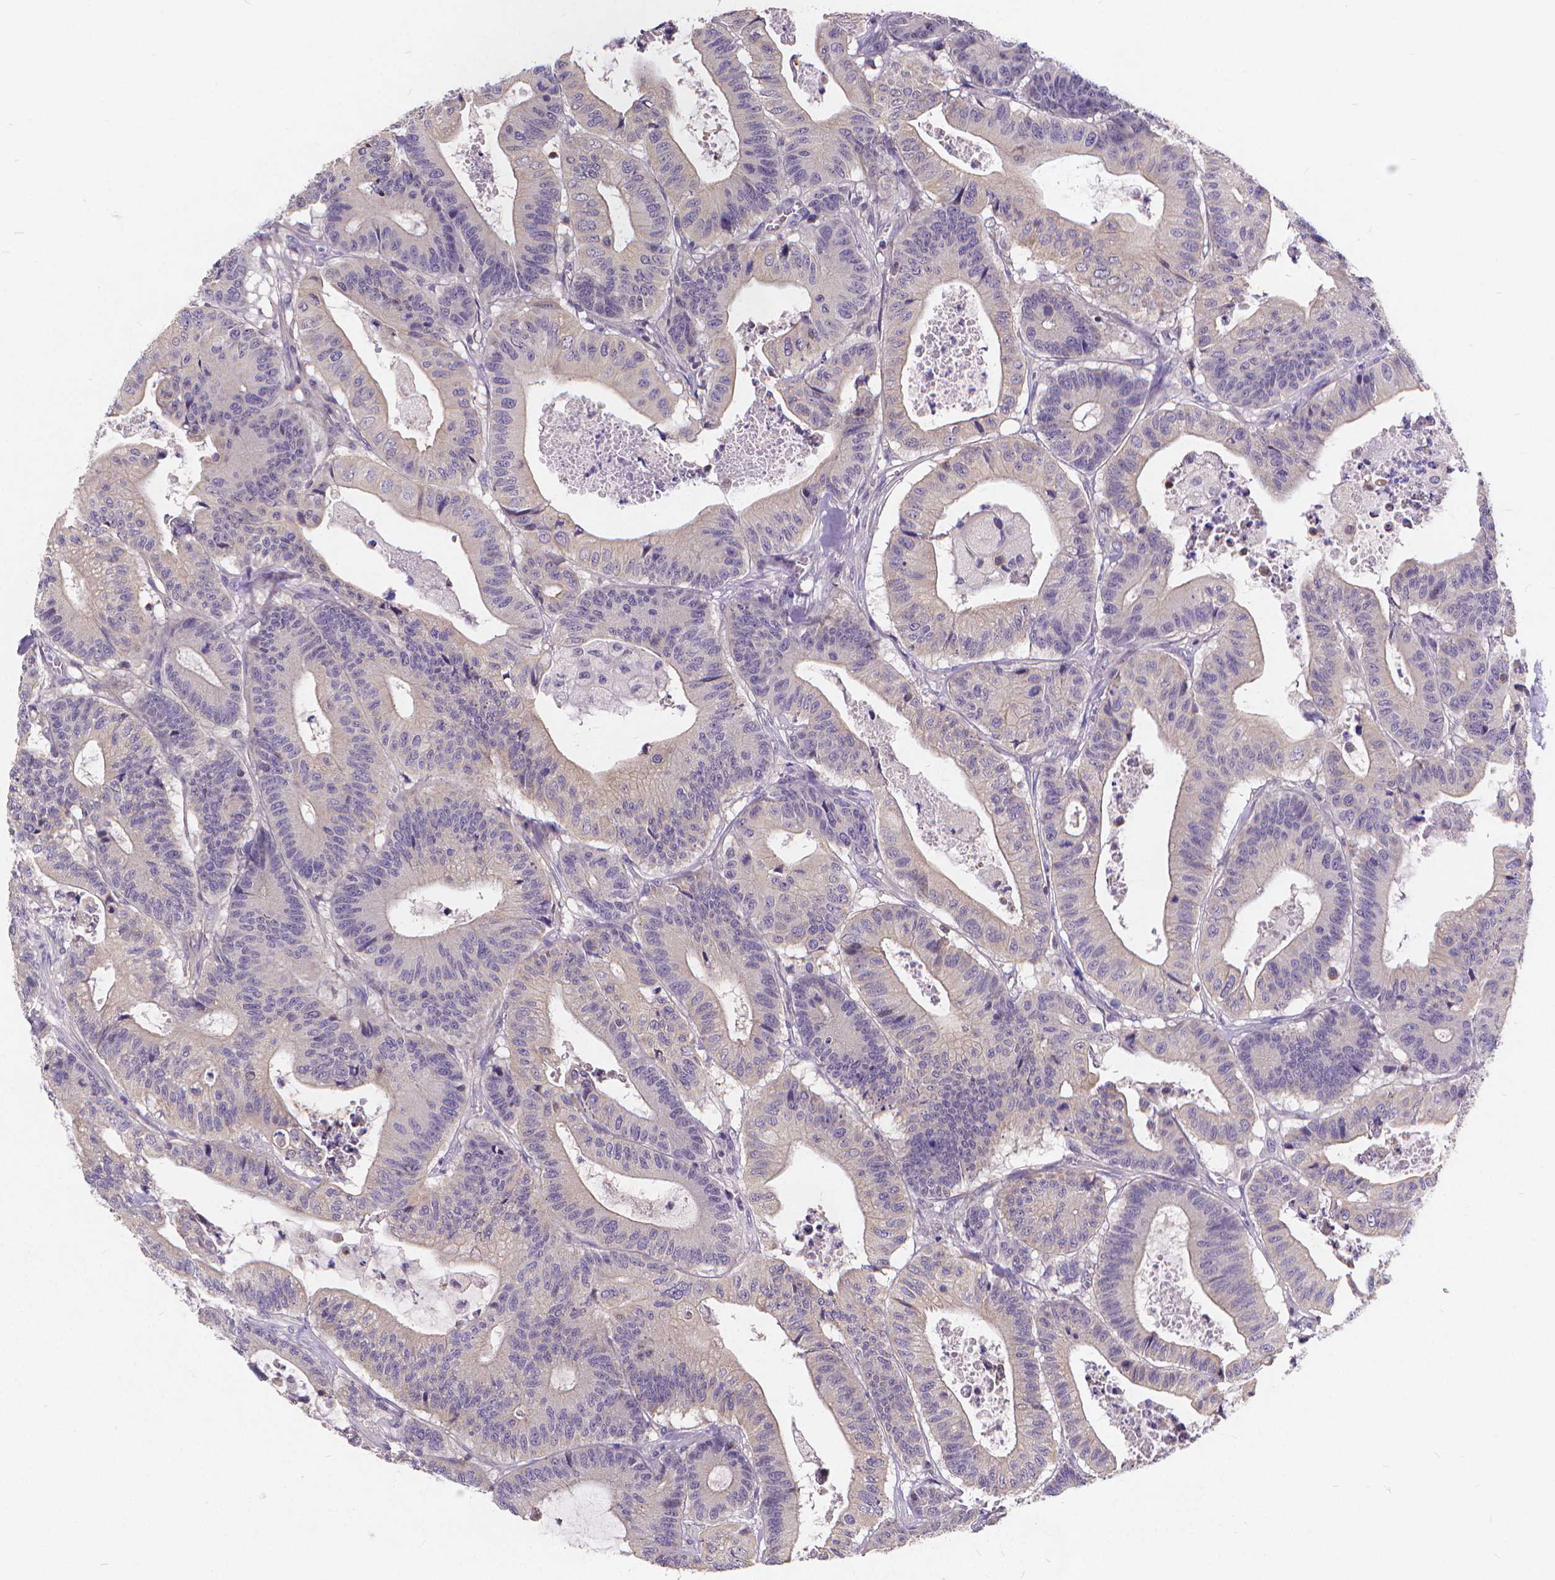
{"staining": {"intensity": "negative", "quantity": "none", "location": "none"}, "tissue": "colorectal cancer", "cell_type": "Tumor cells", "image_type": "cancer", "snomed": [{"axis": "morphology", "description": "Adenocarcinoma, NOS"}, {"axis": "topography", "description": "Colon"}], "caption": "Colorectal cancer (adenocarcinoma) was stained to show a protein in brown. There is no significant staining in tumor cells.", "gene": "GLRB", "patient": {"sex": "female", "age": 84}}